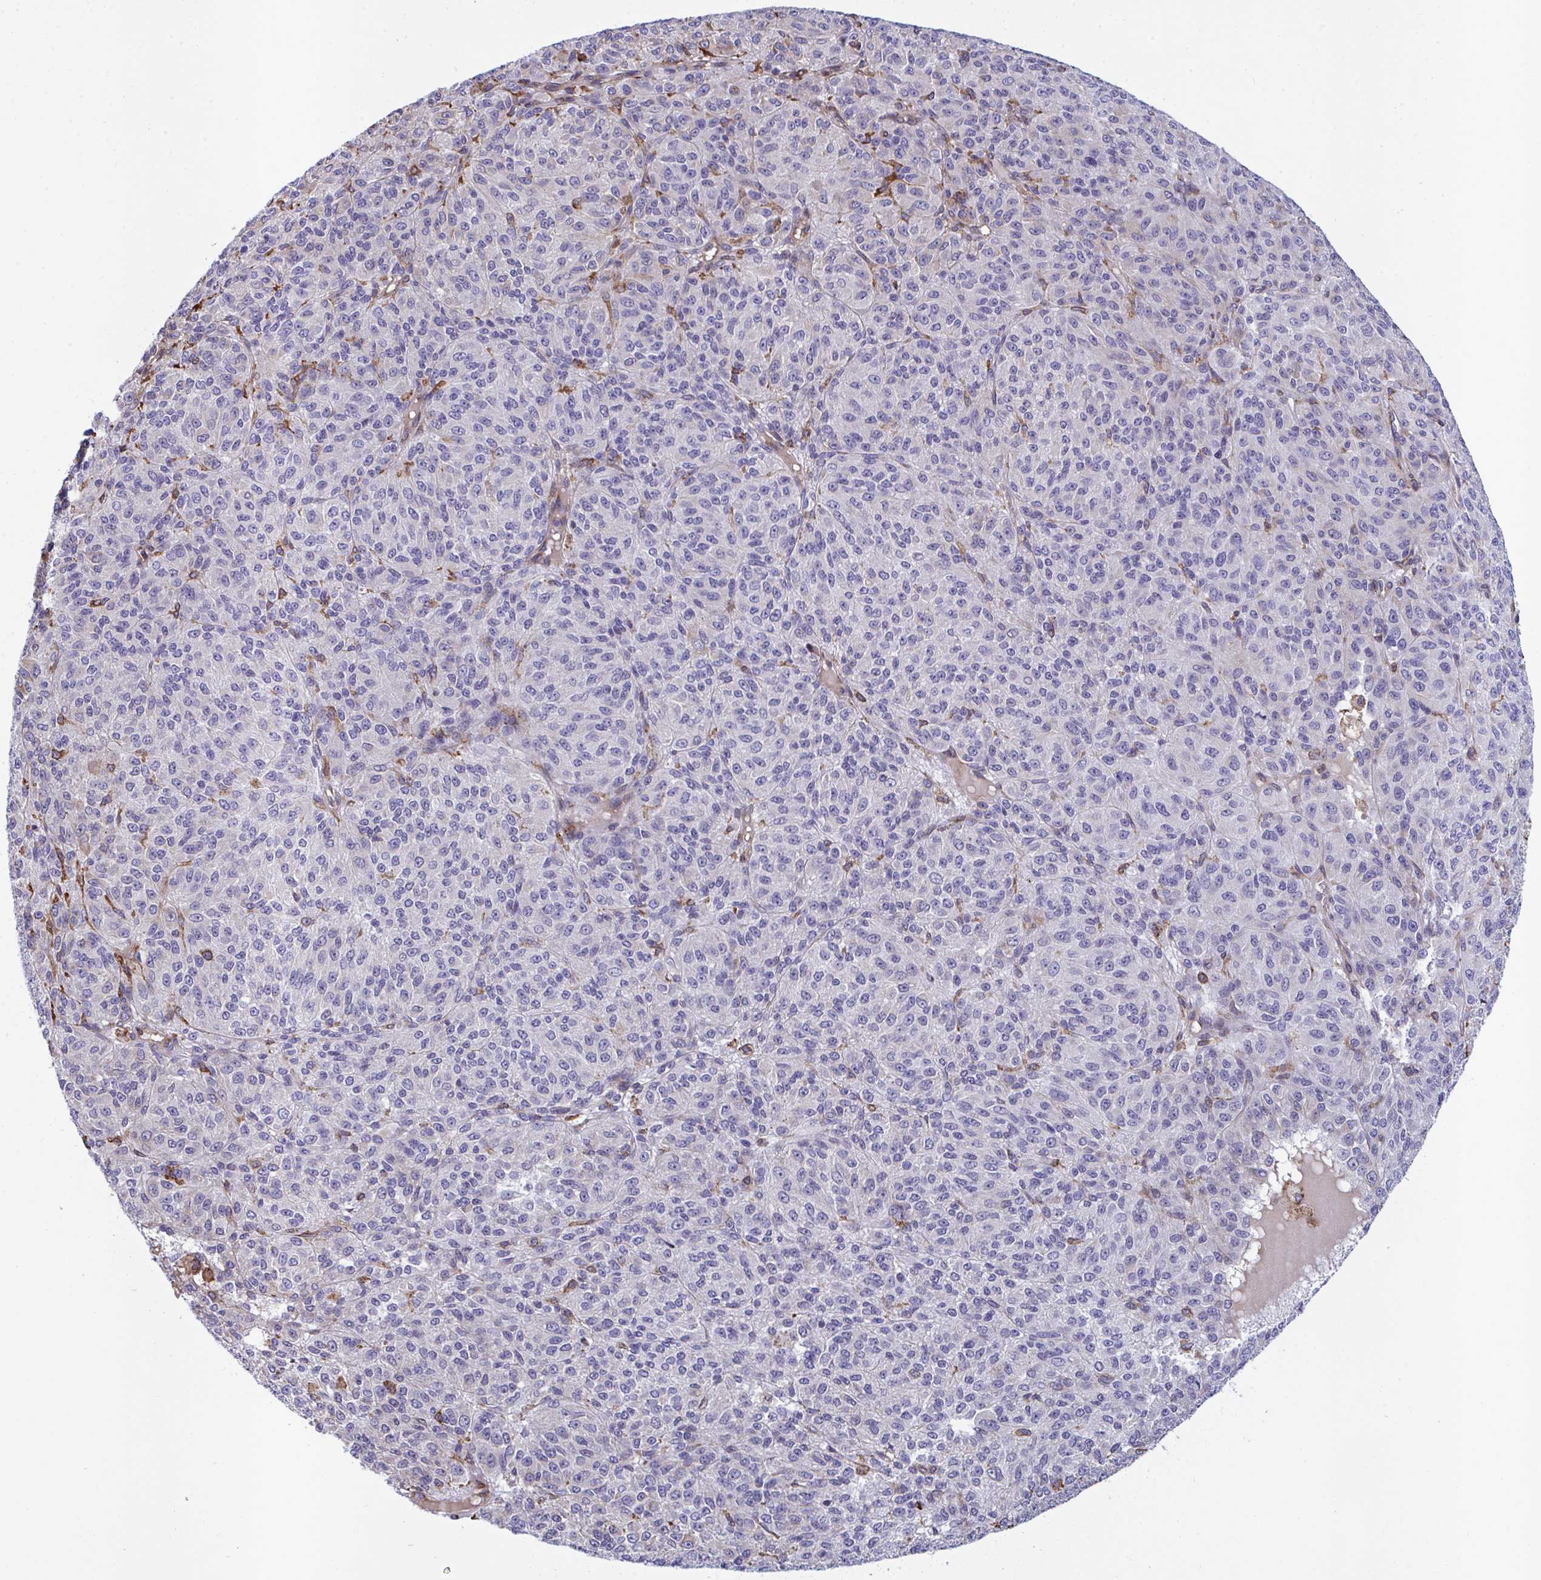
{"staining": {"intensity": "negative", "quantity": "none", "location": "none"}, "tissue": "melanoma", "cell_type": "Tumor cells", "image_type": "cancer", "snomed": [{"axis": "morphology", "description": "Malignant melanoma, Metastatic site"}, {"axis": "topography", "description": "Brain"}], "caption": "Protein analysis of malignant melanoma (metastatic site) displays no significant expression in tumor cells.", "gene": "PEAK3", "patient": {"sex": "female", "age": 56}}